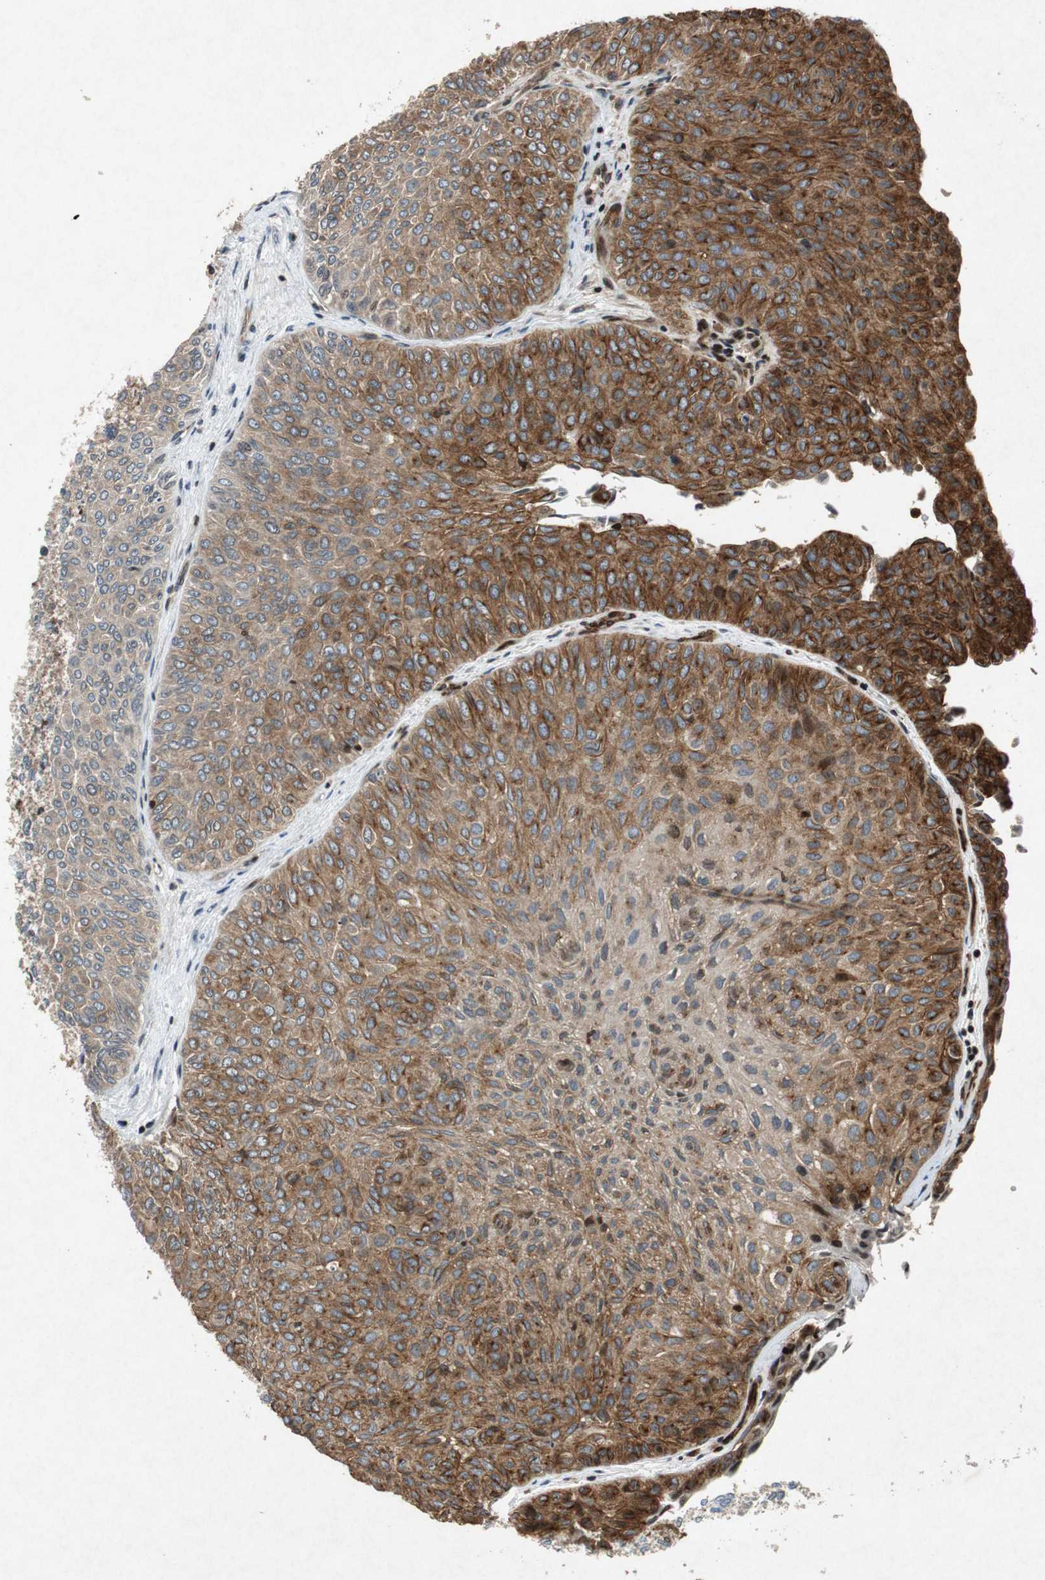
{"staining": {"intensity": "strong", "quantity": ">75%", "location": "cytoplasmic/membranous"}, "tissue": "urothelial cancer", "cell_type": "Tumor cells", "image_type": "cancer", "snomed": [{"axis": "morphology", "description": "Urothelial carcinoma, Low grade"}, {"axis": "topography", "description": "Urinary bladder"}], "caption": "Immunohistochemistry of human low-grade urothelial carcinoma displays high levels of strong cytoplasmic/membranous staining in about >75% of tumor cells. (IHC, brightfield microscopy, high magnification).", "gene": "TUBA4A", "patient": {"sex": "male", "age": 78}}